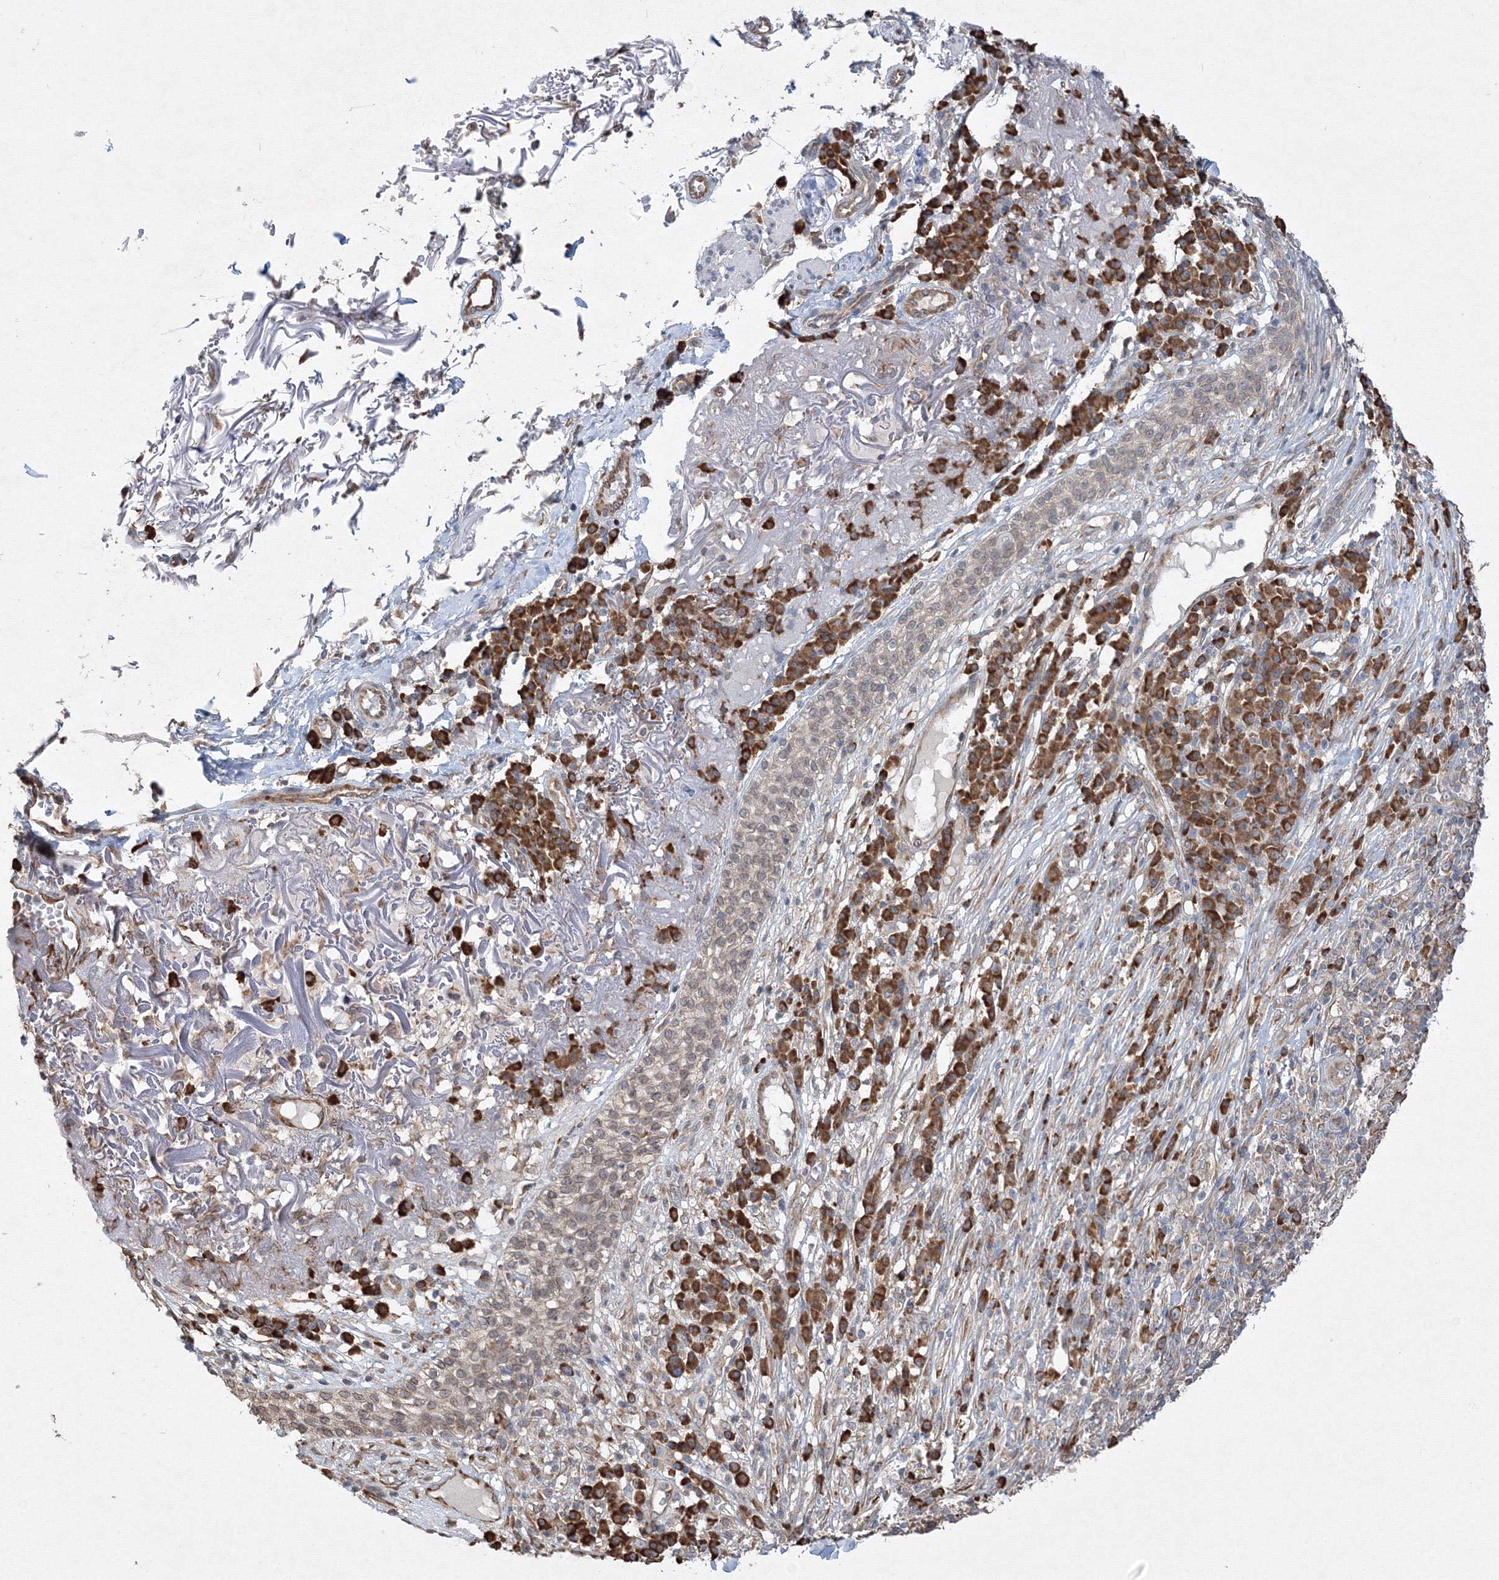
{"staining": {"intensity": "moderate", "quantity": ">75%", "location": "cytoplasmic/membranous"}, "tissue": "skin cancer", "cell_type": "Tumor cells", "image_type": "cancer", "snomed": [{"axis": "morphology", "description": "Squamous cell carcinoma, NOS"}, {"axis": "topography", "description": "Skin"}], "caption": "The histopathology image displays staining of squamous cell carcinoma (skin), revealing moderate cytoplasmic/membranous protein positivity (brown color) within tumor cells.", "gene": "FBXL8", "patient": {"sex": "female", "age": 90}}